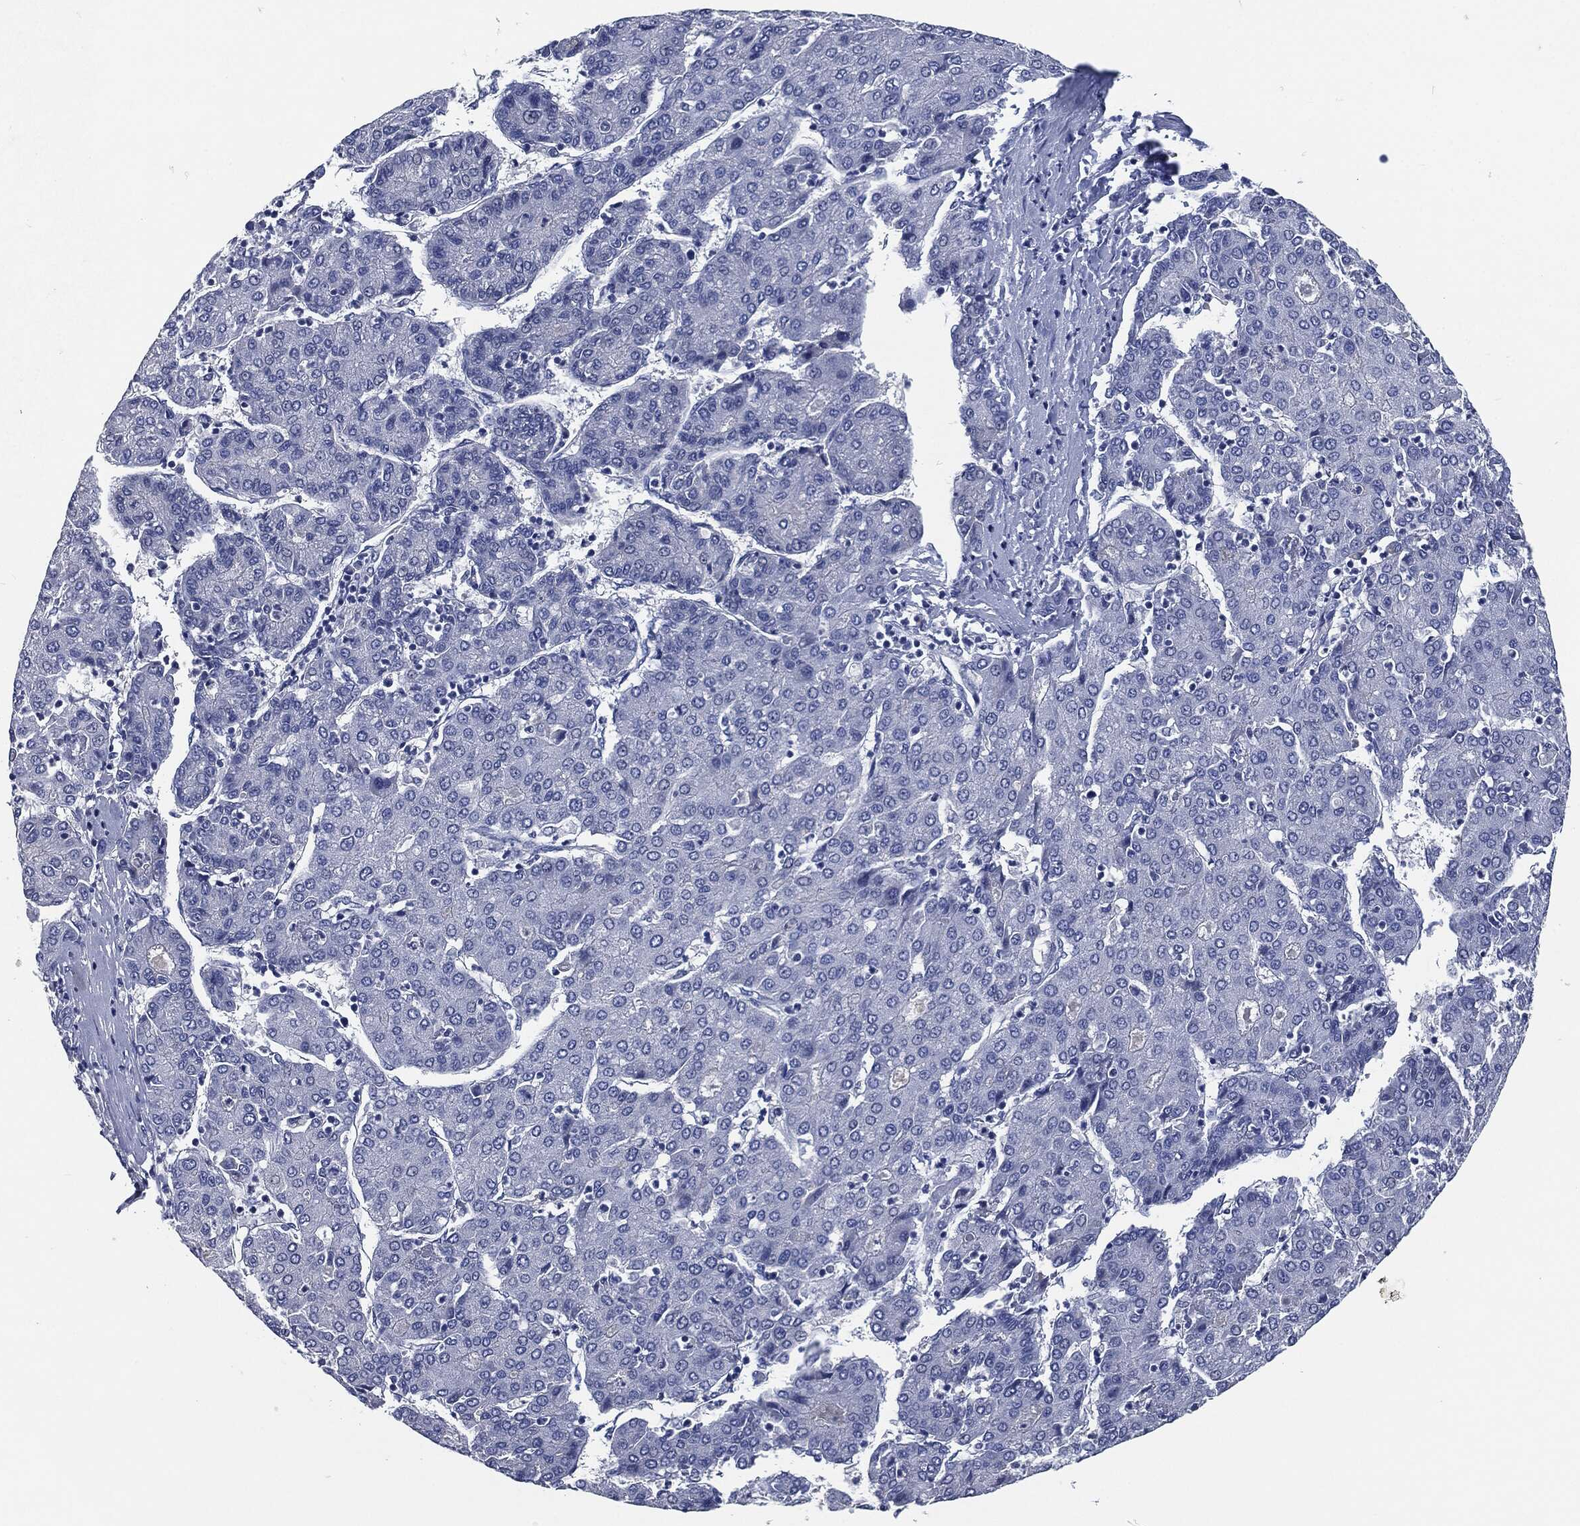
{"staining": {"intensity": "negative", "quantity": "none", "location": "none"}, "tissue": "liver cancer", "cell_type": "Tumor cells", "image_type": "cancer", "snomed": [{"axis": "morphology", "description": "Carcinoma, Hepatocellular, NOS"}, {"axis": "topography", "description": "Liver"}], "caption": "Immunohistochemistry (IHC) of human hepatocellular carcinoma (liver) demonstrates no staining in tumor cells. Nuclei are stained in blue.", "gene": "CD27", "patient": {"sex": "male", "age": 65}}